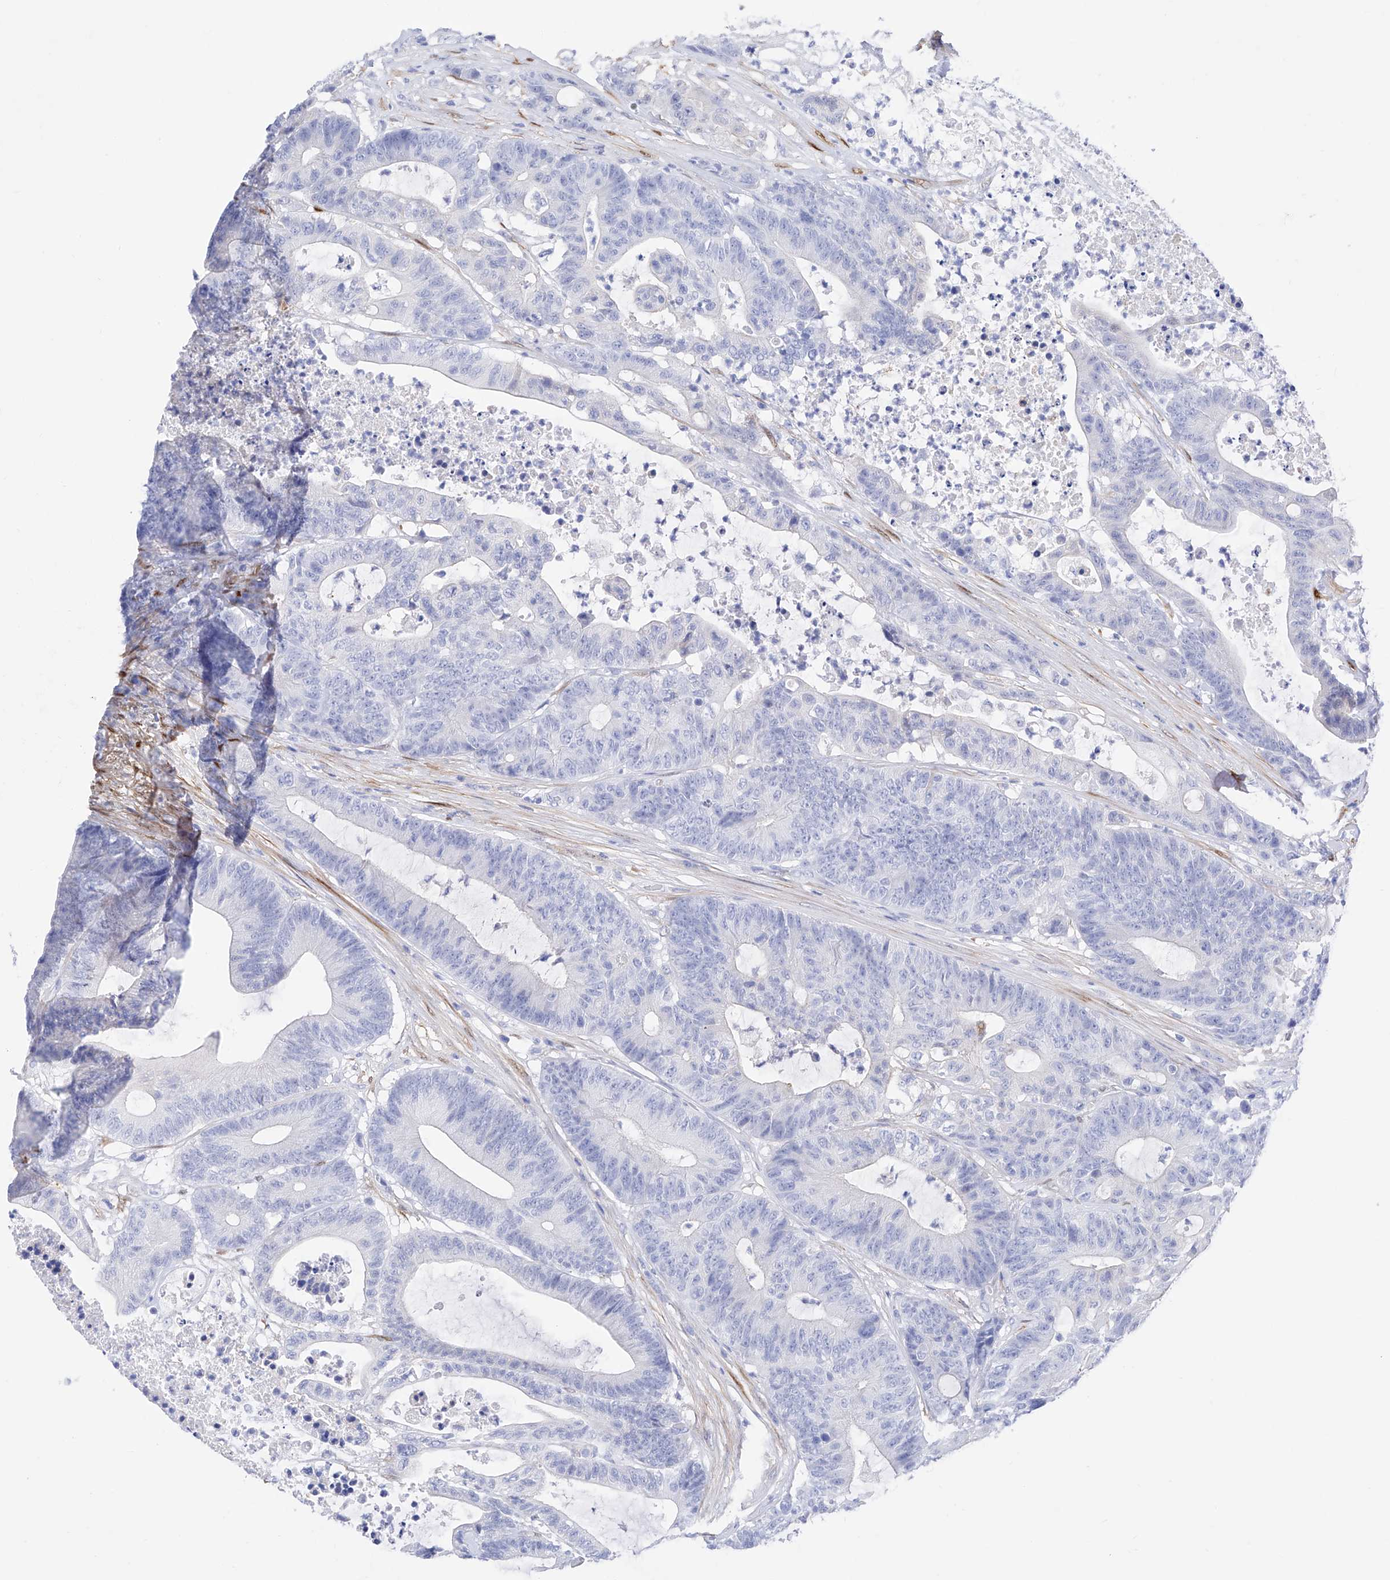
{"staining": {"intensity": "negative", "quantity": "none", "location": "none"}, "tissue": "colorectal cancer", "cell_type": "Tumor cells", "image_type": "cancer", "snomed": [{"axis": "morphology", "description": "Adenocarcinoma, NOS"}, {"axis": "topography", "description": "Colon"}], "caption": "Tumor cells show no significant expression in adenocarcinoma (colorectal).", "gene": "TRPC7", "patient": {"sex": "female", "age": 84}}